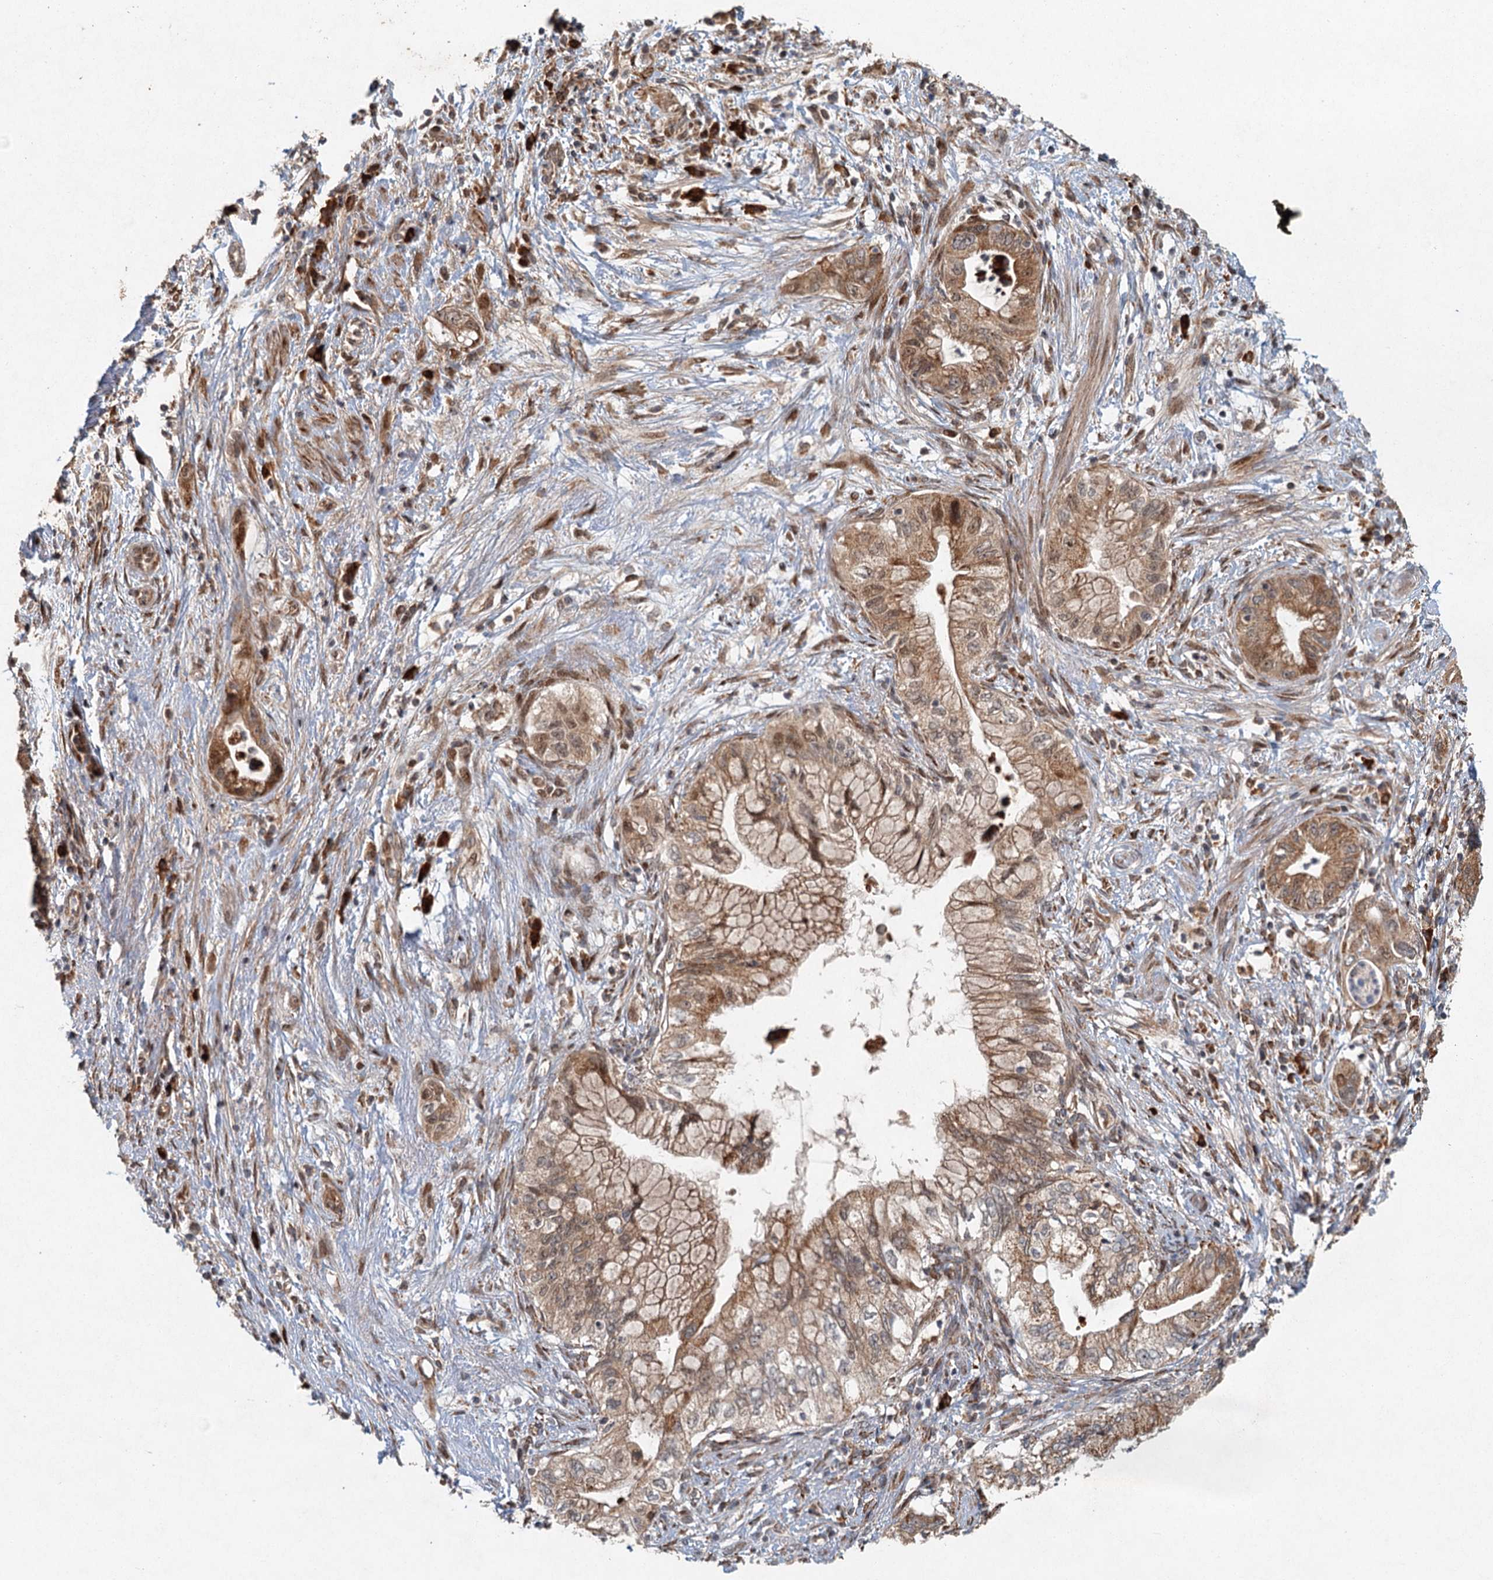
{"staining": {"intensity": "moderate", "quantity": ">75%", "location": "cytoplasmic/membranous"}, "tissue": "pancreatic cancer", "cell_type": "Tumor cells", "image_type": "cancer", "snomed": [{"axis": "morphology", "description": "Adenocarcinoma, NOS"}, {"axis": "topography", "description": "Pancreas"}], "caption": "High-magnification brightfield microscopy of pancreatic adenocarcinoma stained with DAB (brown) and counterstained with hematoxylin (blue). tumor cells exhibit moderate cytoplasmic/membranous staining is identified in about>75% of cells. (DAB IHC, brown staining for protein, blue staining for nuclei).", "gene": "SRPX2", "patient": {"sex": "female", "age": 73}}